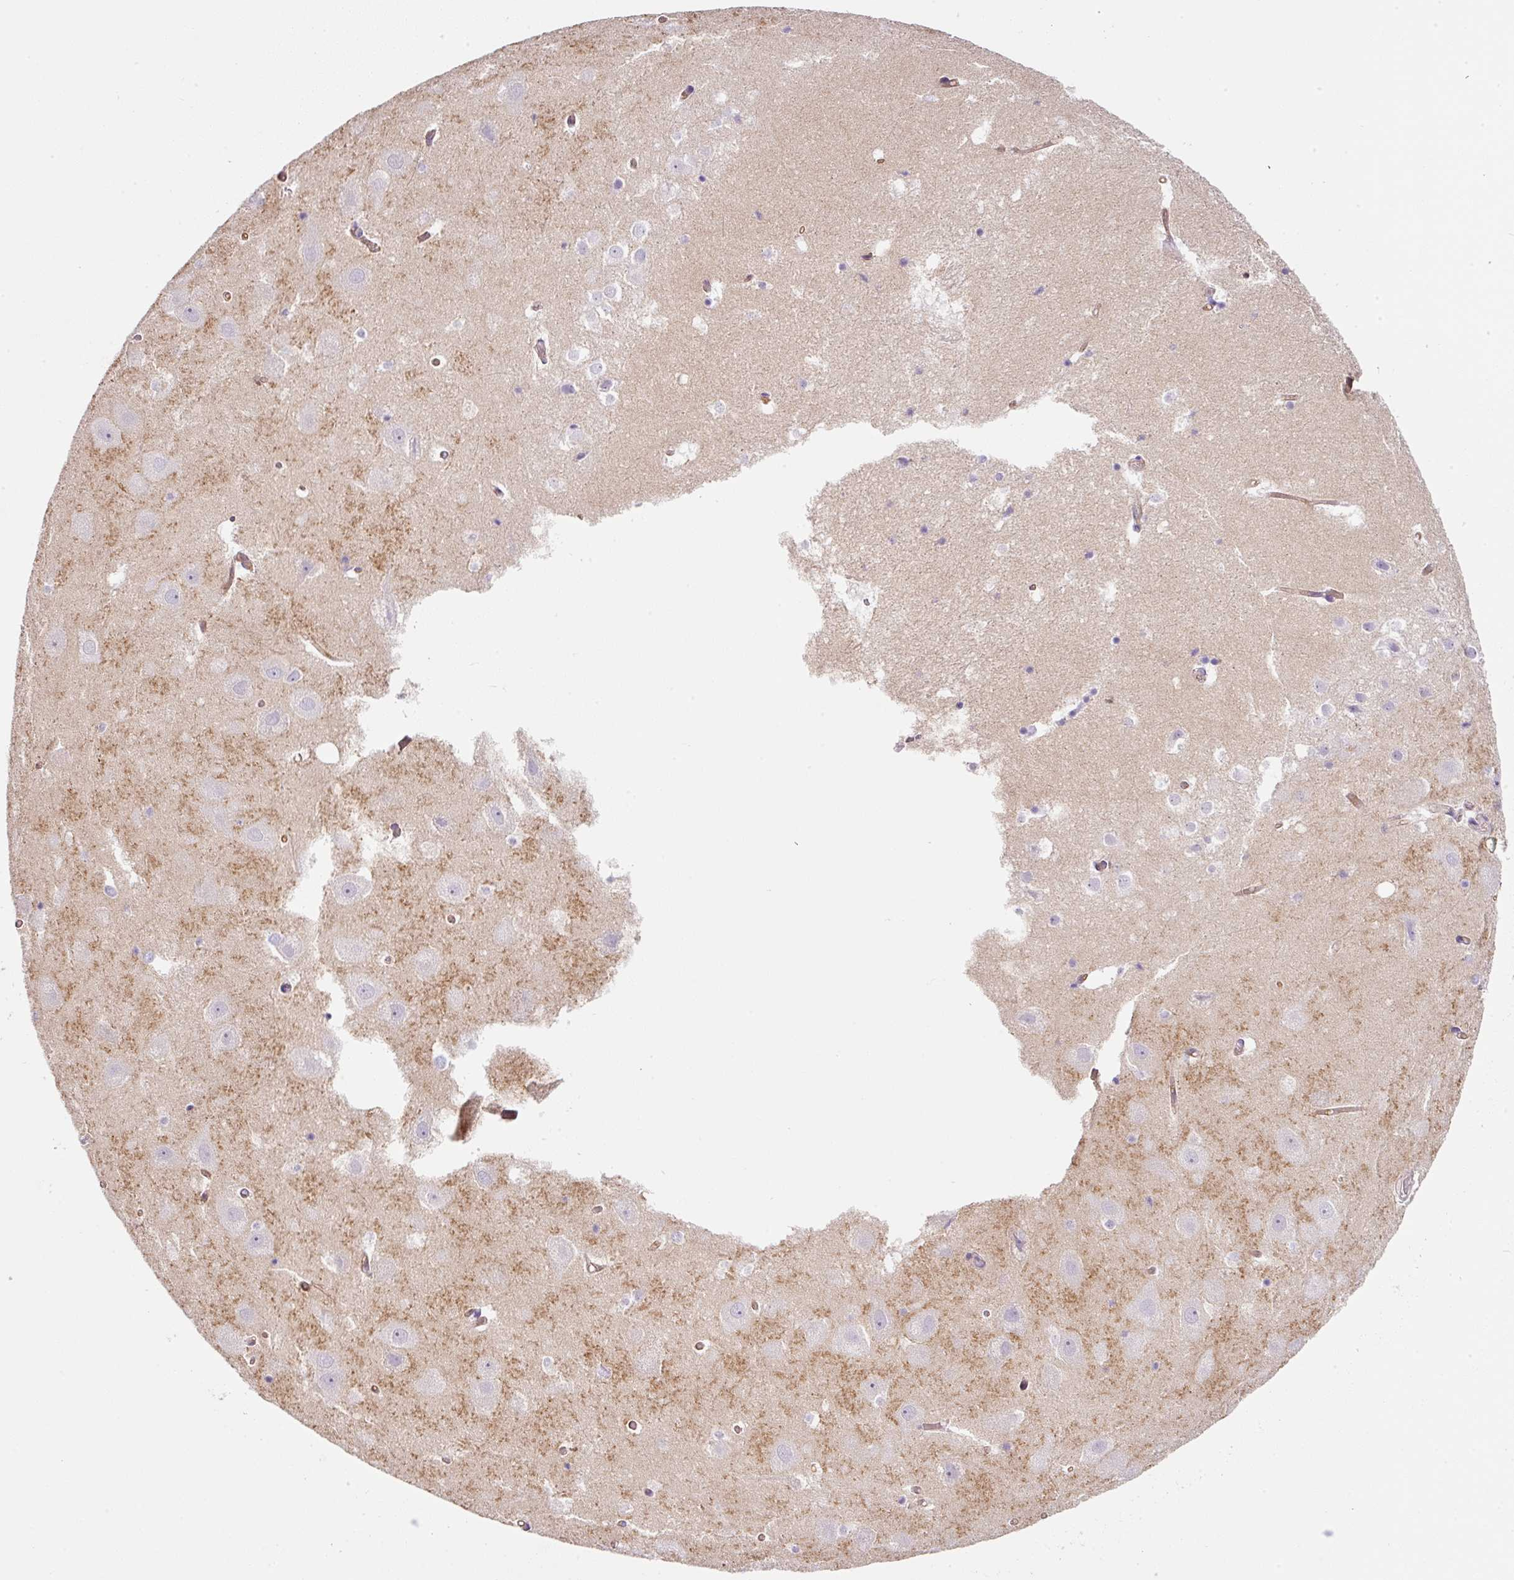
{"staining": {"intensity": "negative", "quantity": "none", "location": "none"}, "tissue": "hippocampus", "cell_type": "Glial cells", "image_type": "normal", "snomed": [{"axis": "morphology", "description": "Normal tissue, NOS"}, {"axis": "topography", "description": "Hippocampus"}], "caption": "IHC image of unremarkable hippocampus: human hippocampus stained with DAB (3,3'-diaminobenzidine) reveals no significant protein staining in glial cells.", "gene": "SOS2", "patient": {"sex": "female", "age": 52}}